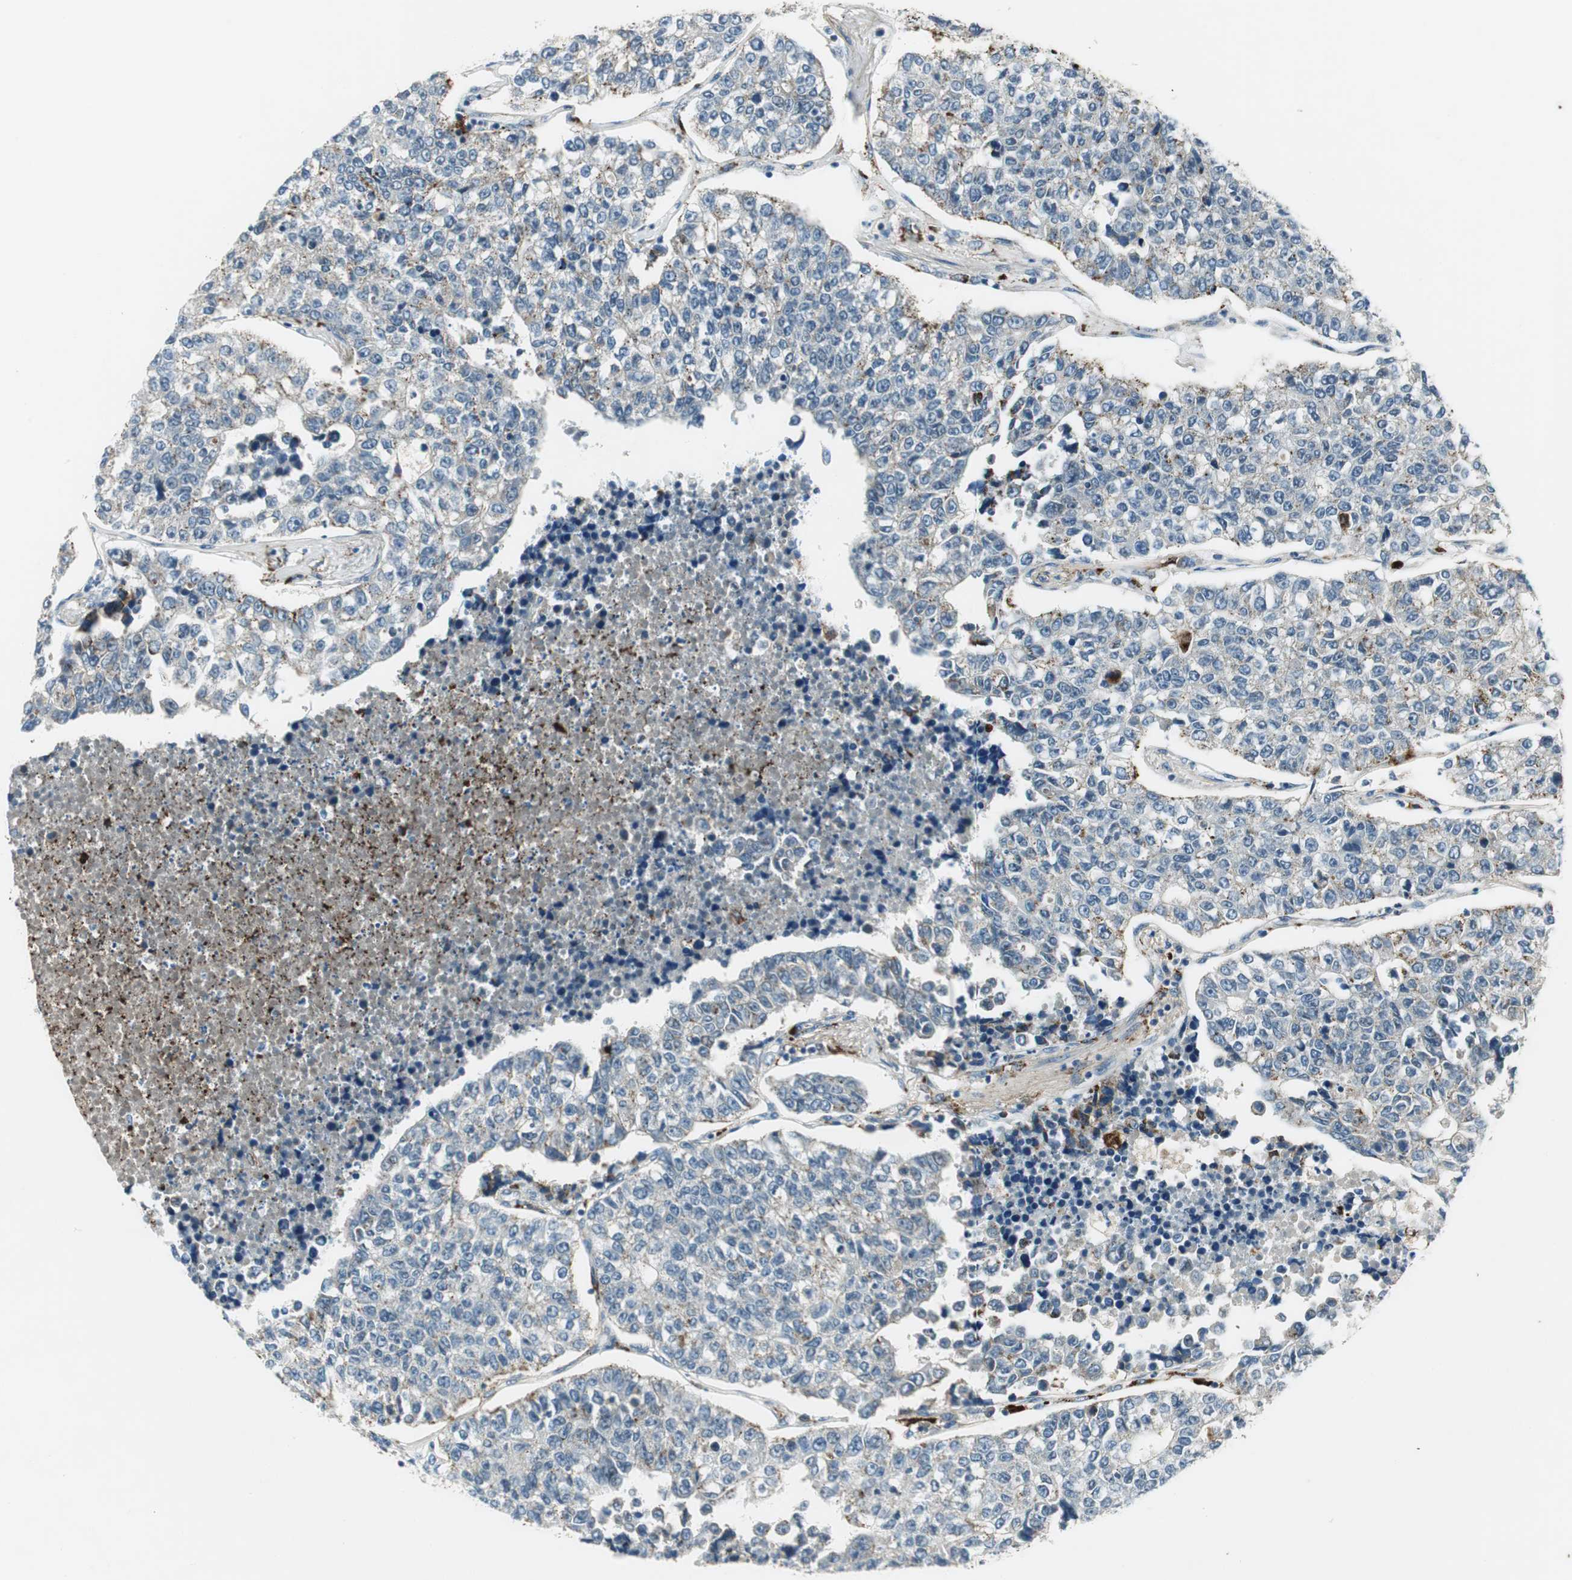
{"staining": {"intensity": "weak", "quantity": "<25%", "location": "cytoplasmic/membranous"}, "tissue": "lung cancer", "cell_type": "Tumor cells", "image_type": "cancer", "snomed": [{"axis": "morphology", "description": "Adenocarcinoma, NOS"}, {"axis": "topography", "description": "Lung"}], "caption": "Immunohistochemistry (IHC) image of human lung cancer stained for a protein (brown), which demonstrates no expression in tumor cells. (DAB (3,3'-diaminobenzidine) IHC with hematoxylin counter stain).", "gene": "NCK1", "patient": {"sex": "male", "age": 49}}